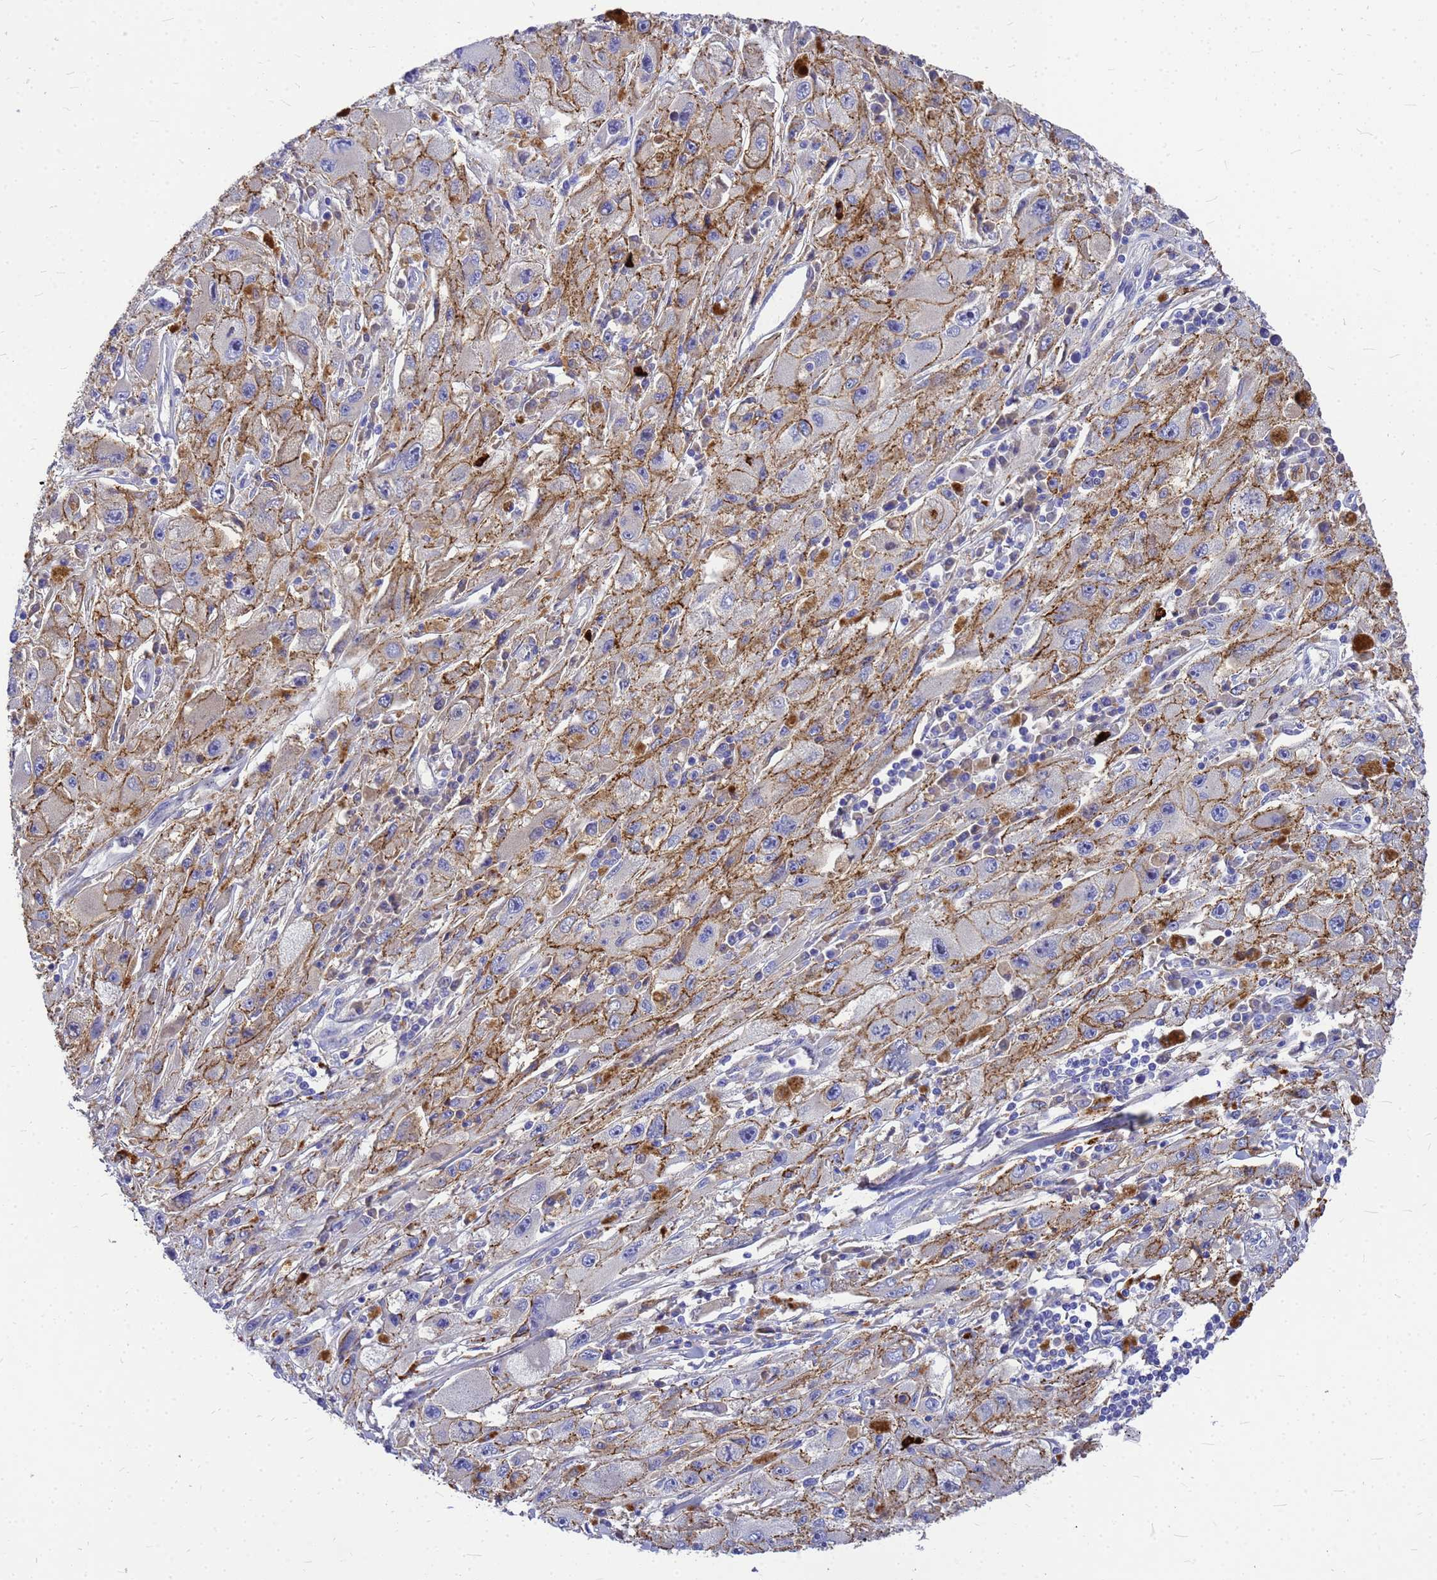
{"staining": {"intensity": "moderate", "quantity": ">75%", "location": "cytoplasmic/membranous"}, "tissue": "melanoma", "cell_type": "Tumor cells", "image_type": "cancer", "snomed": [{"axis": "morphology", "description": "Malignant melanoma, Metastatic site"}, {"axis": "topography", "description": "Skin"}], "caption": "High-power microscopy captured an immunohistochemistry (IHC) image of melanoma, revealing moderate cytoplasmic/membranous positivity in about >75% of tumor cells.", "gene": "FBXW5", "patient": {"sex": "male", "age": 53}}